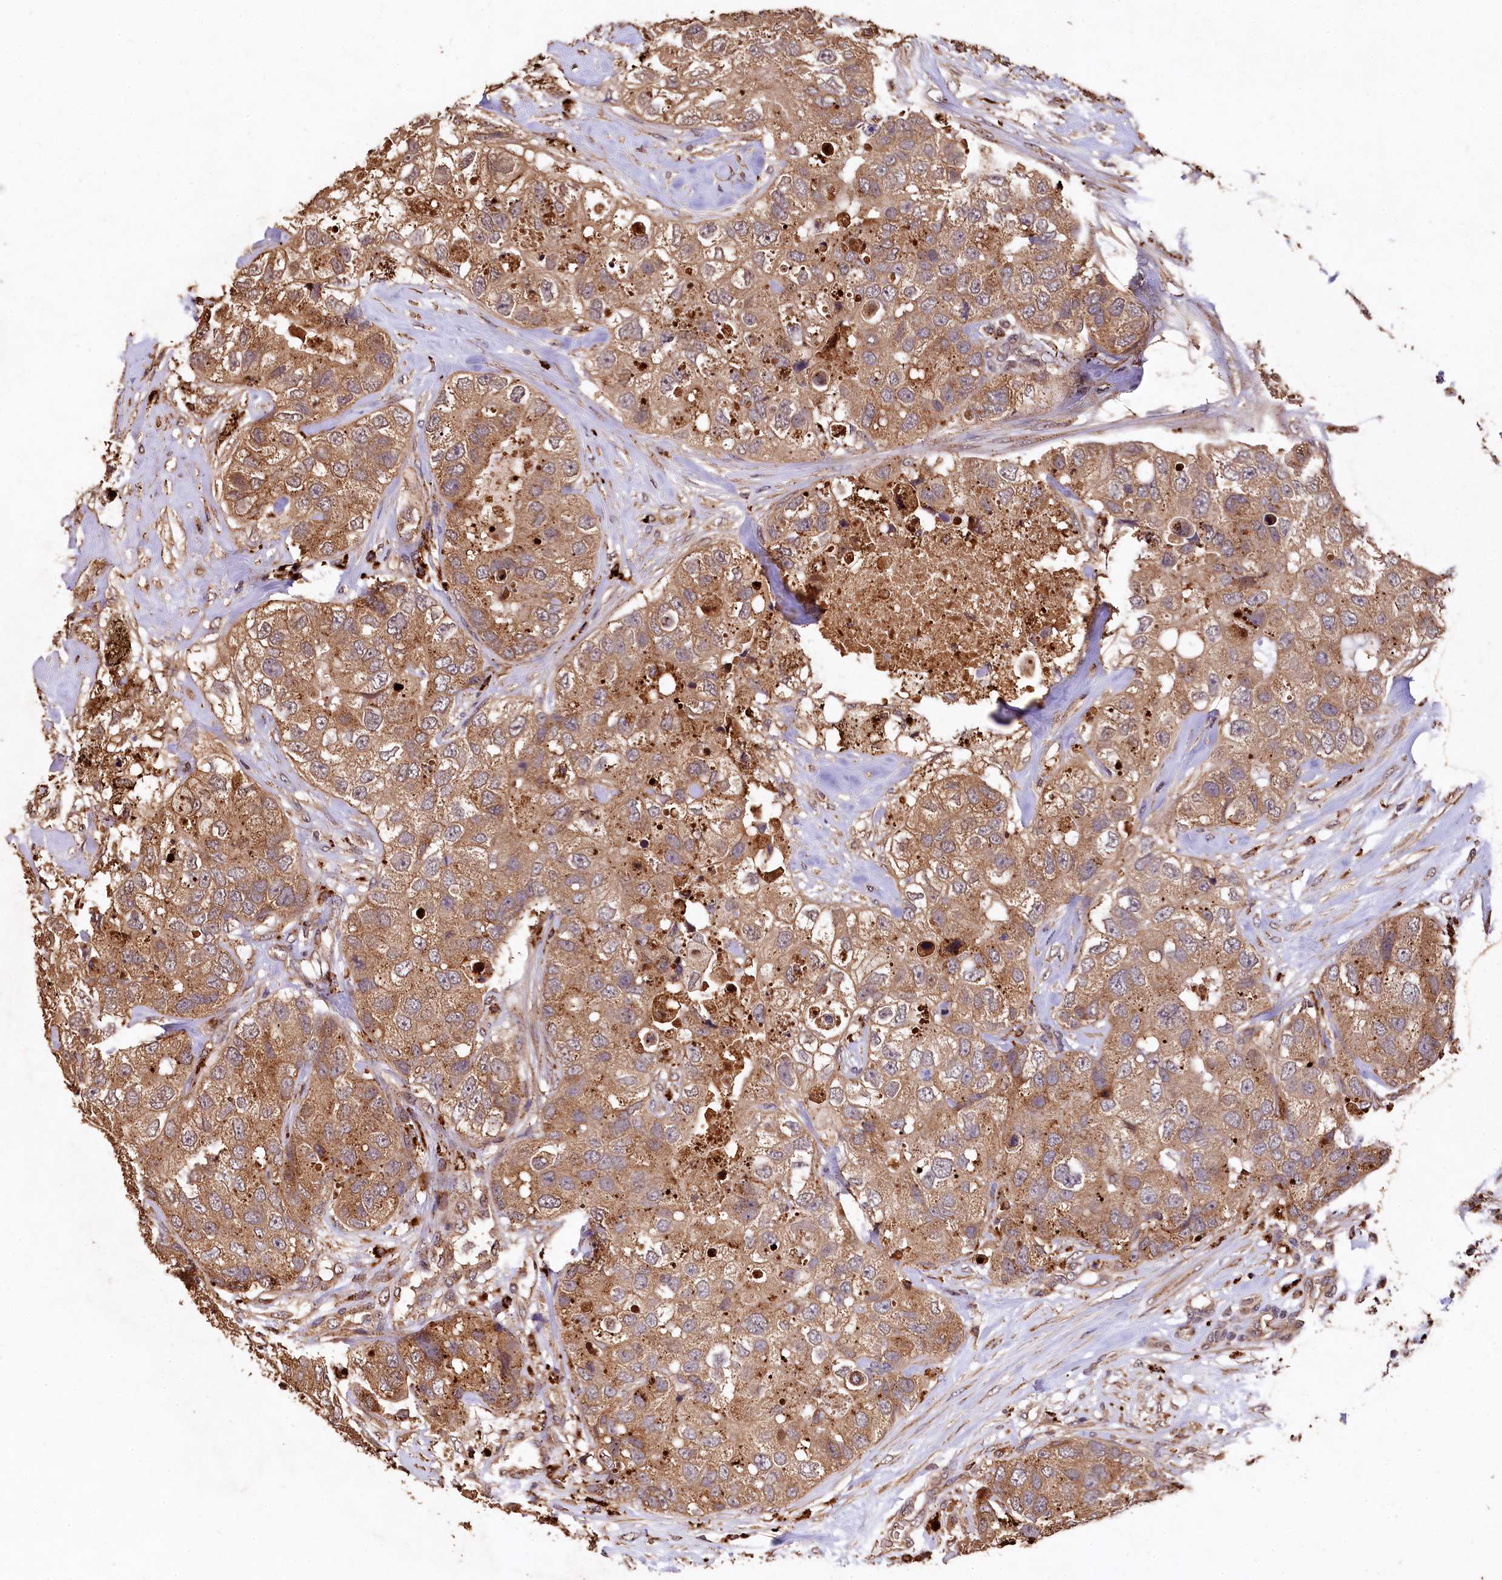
{"staining": {"intensity": "moderate", "quantity": ">75%", "location": "cytoplasmic/membranous"}, "tissue": "breast cancer", "cell_type": "Tumor cells", "image_type": "cancer", "snomed": [{"axis": "morphology", "description": "Duct carcinoma"}, {"axis": "topography", "description": "Breast"}], "caption": "Human breast cancer stained with a protein marker shows moderate staining in tumor cells.", "gene": "LSM4", "patient": {"sex": "female", "age": 62}}